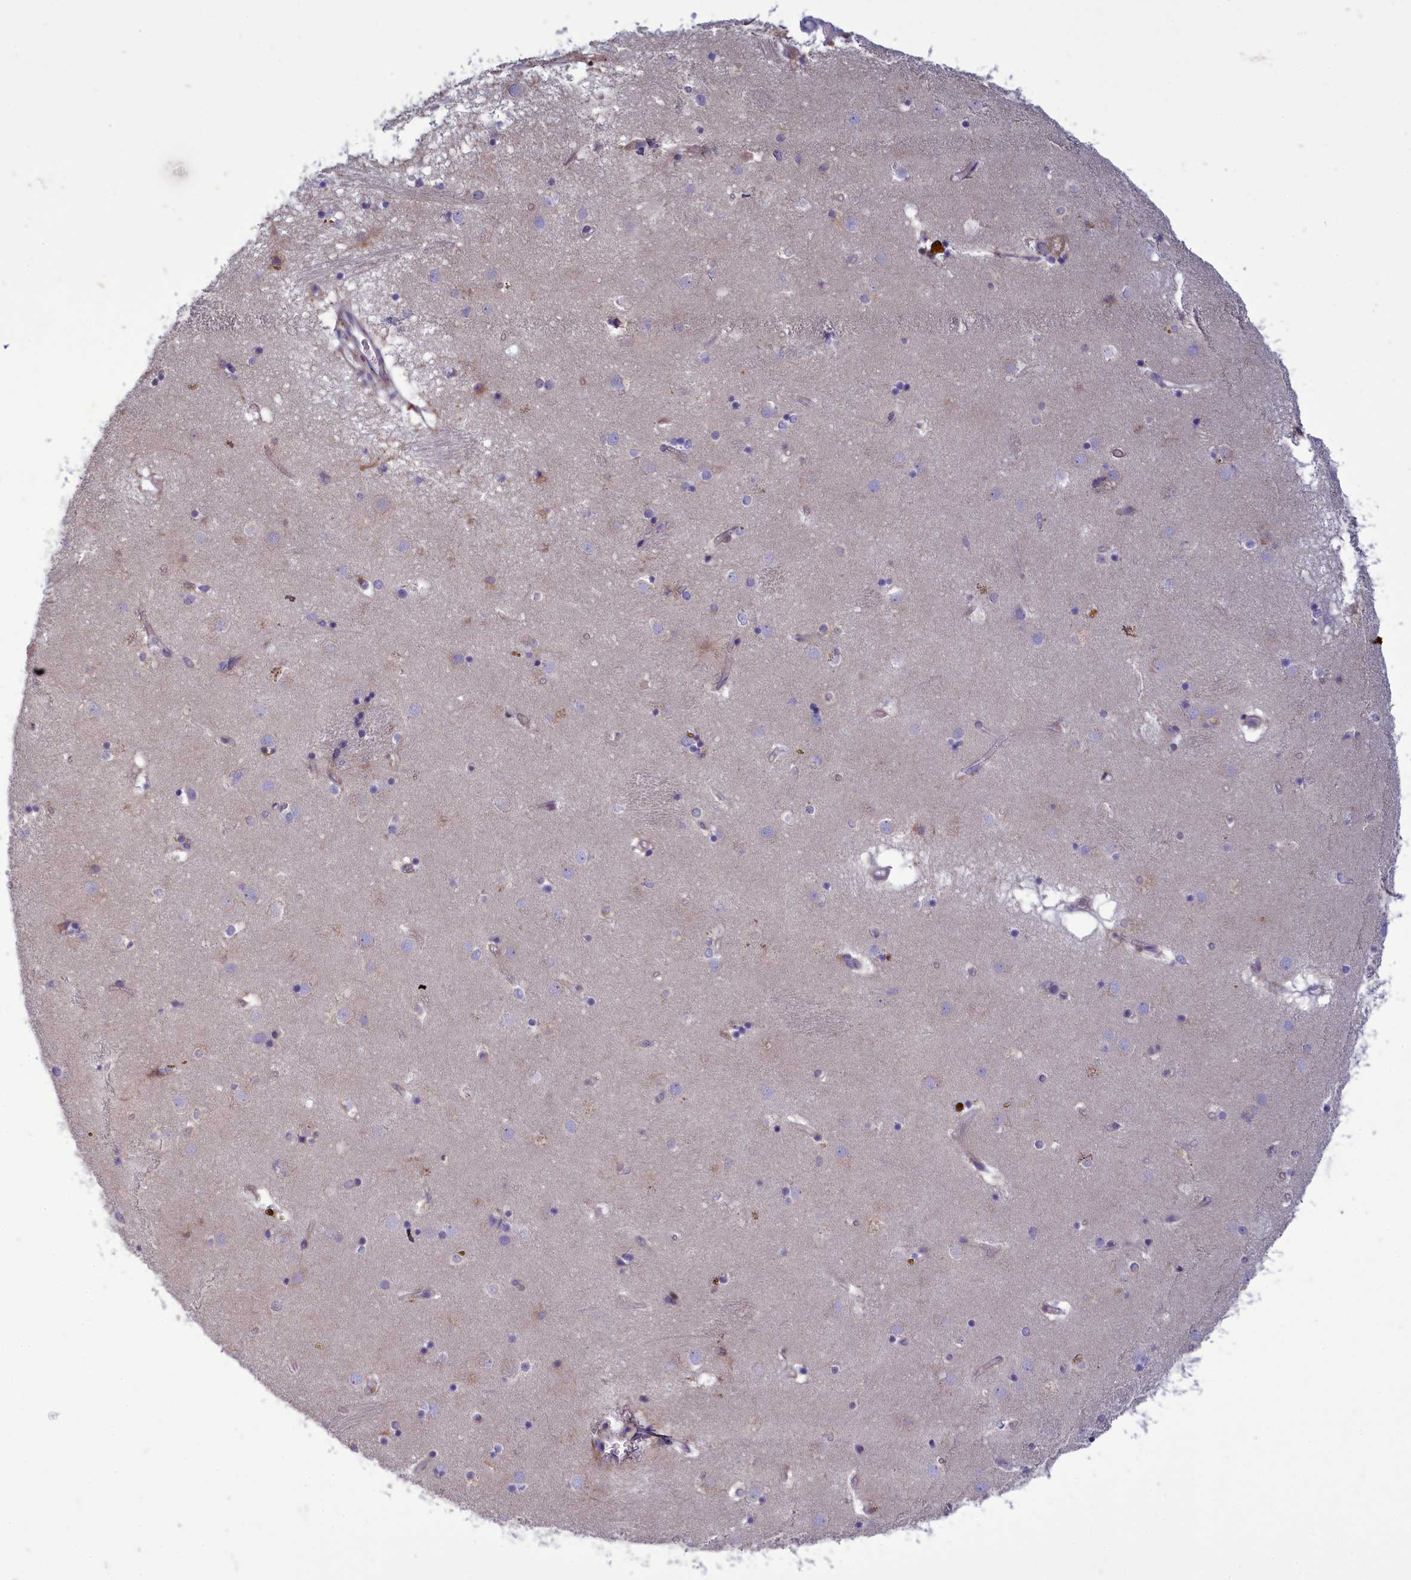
{"staining": {"intensity": "negative", "quantity": "none", "location": "none"}, "tissue": "caudate", "cell_type": "Glial cells", "image_type": "normal", "snomed": [{"axis": "morphology", "description": "Normal tissue, NOS"}, {"axis": "topography", "description": "Lateral ventricle wall"}], "caption": "Histopathology image shows no protein staining in glial cells of normal caudate. Nuclei are stained in blue.", "gene": "CENATAC", "patient": {"sex": "male", "age": 70}}